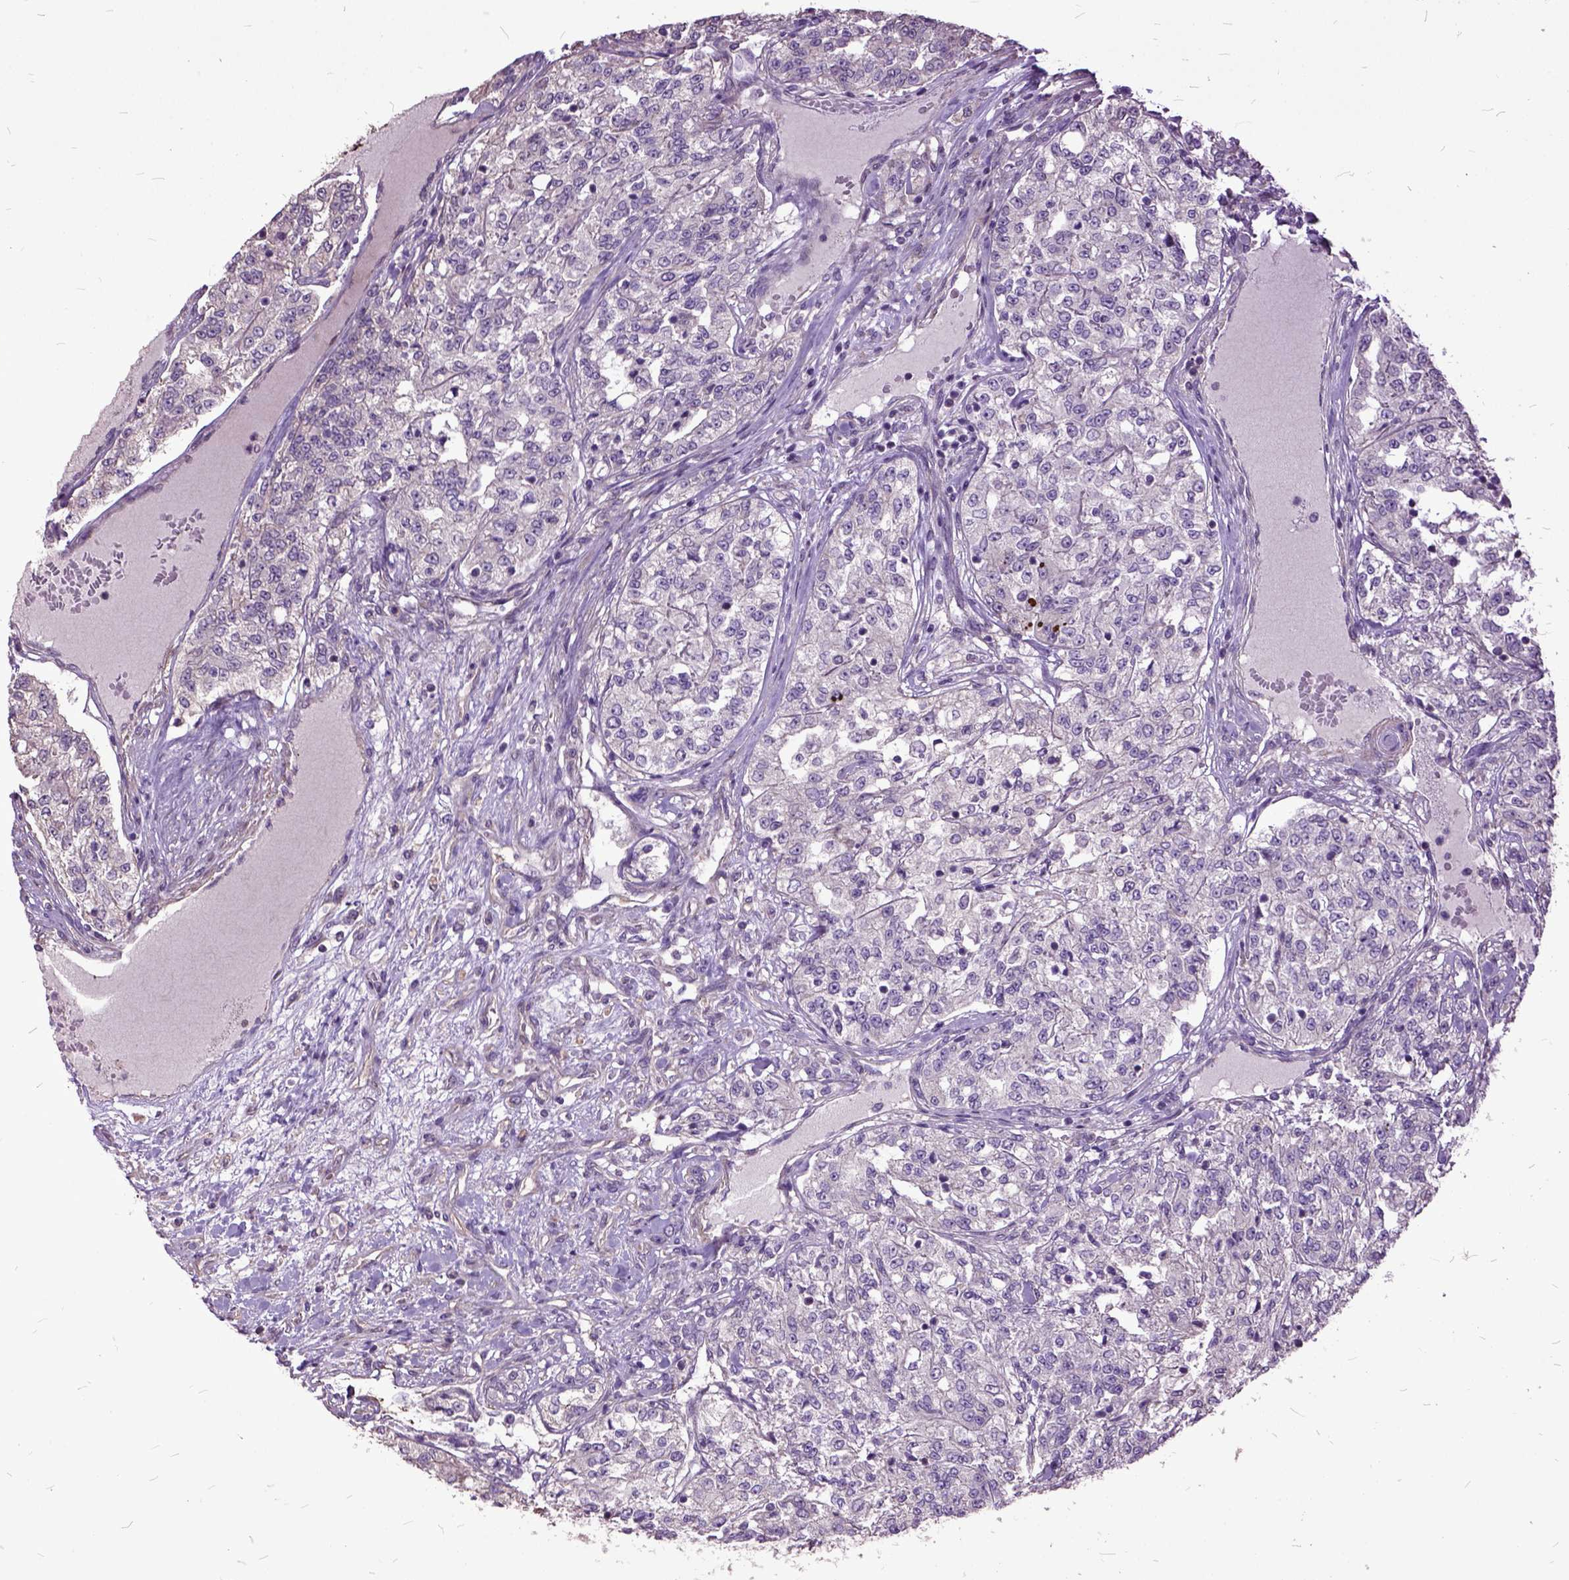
{"staining": {"intensity": "negative", "quantity": "none", "location": "none"}, "tissue": "renal cancer", "cell_type": "Tumor cells", "image_type": "cancer", "snomed": [{"axis": "morphology", "description": "Adenocarcinoma, NOS"}, {"axis": "topography", "description": "Kidney"}], "caption": "This is a histopathology image of immunohistochemistry (IHC) staining of renal cancer, which shows no positivity in tumor cells.", "gene": "AREG", "patient": {"sex": "female", "age": 63}}